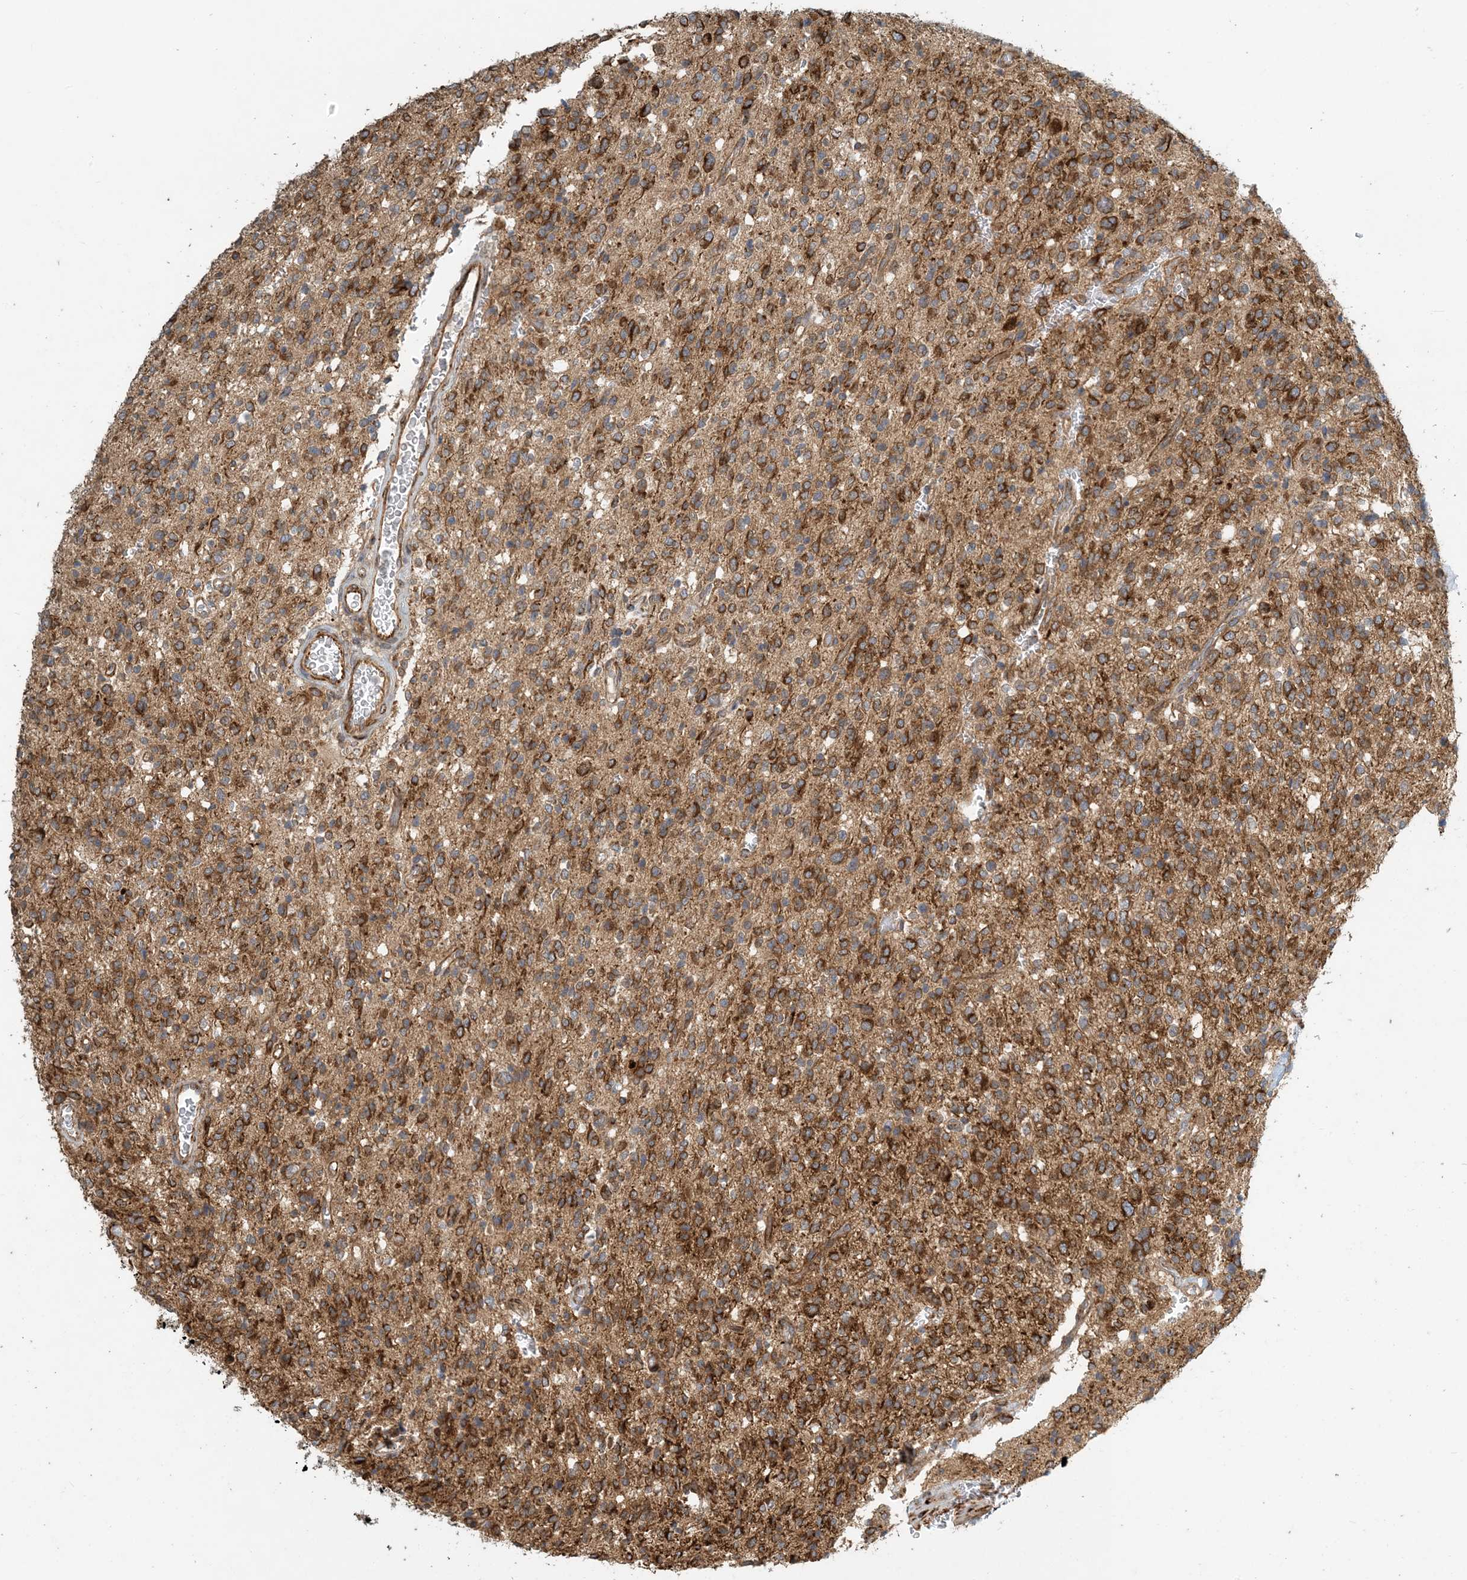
{"staining": {"intensity": "moderate", "quantity": ">75%", "location": "cytoplasmic/membranous"}, "tissue": "glioma", "cell_type": "Tumor cells", "image_type": "cancer", "snomed": [{"axis": "morphology", "description": "Glioma, malignant, High grade"}, {"axis": "topography", "description": "Brain"}], "caption": "Immunohistochemistry (IHC) (DAB) staining of malignant glioma (high-grade) exhibits moderate cytoplasmic/membranous protein expression in about >75% of tumor cells.", "gene": "ZBTB3", "patient": {"sex": "male", "age": 34}}